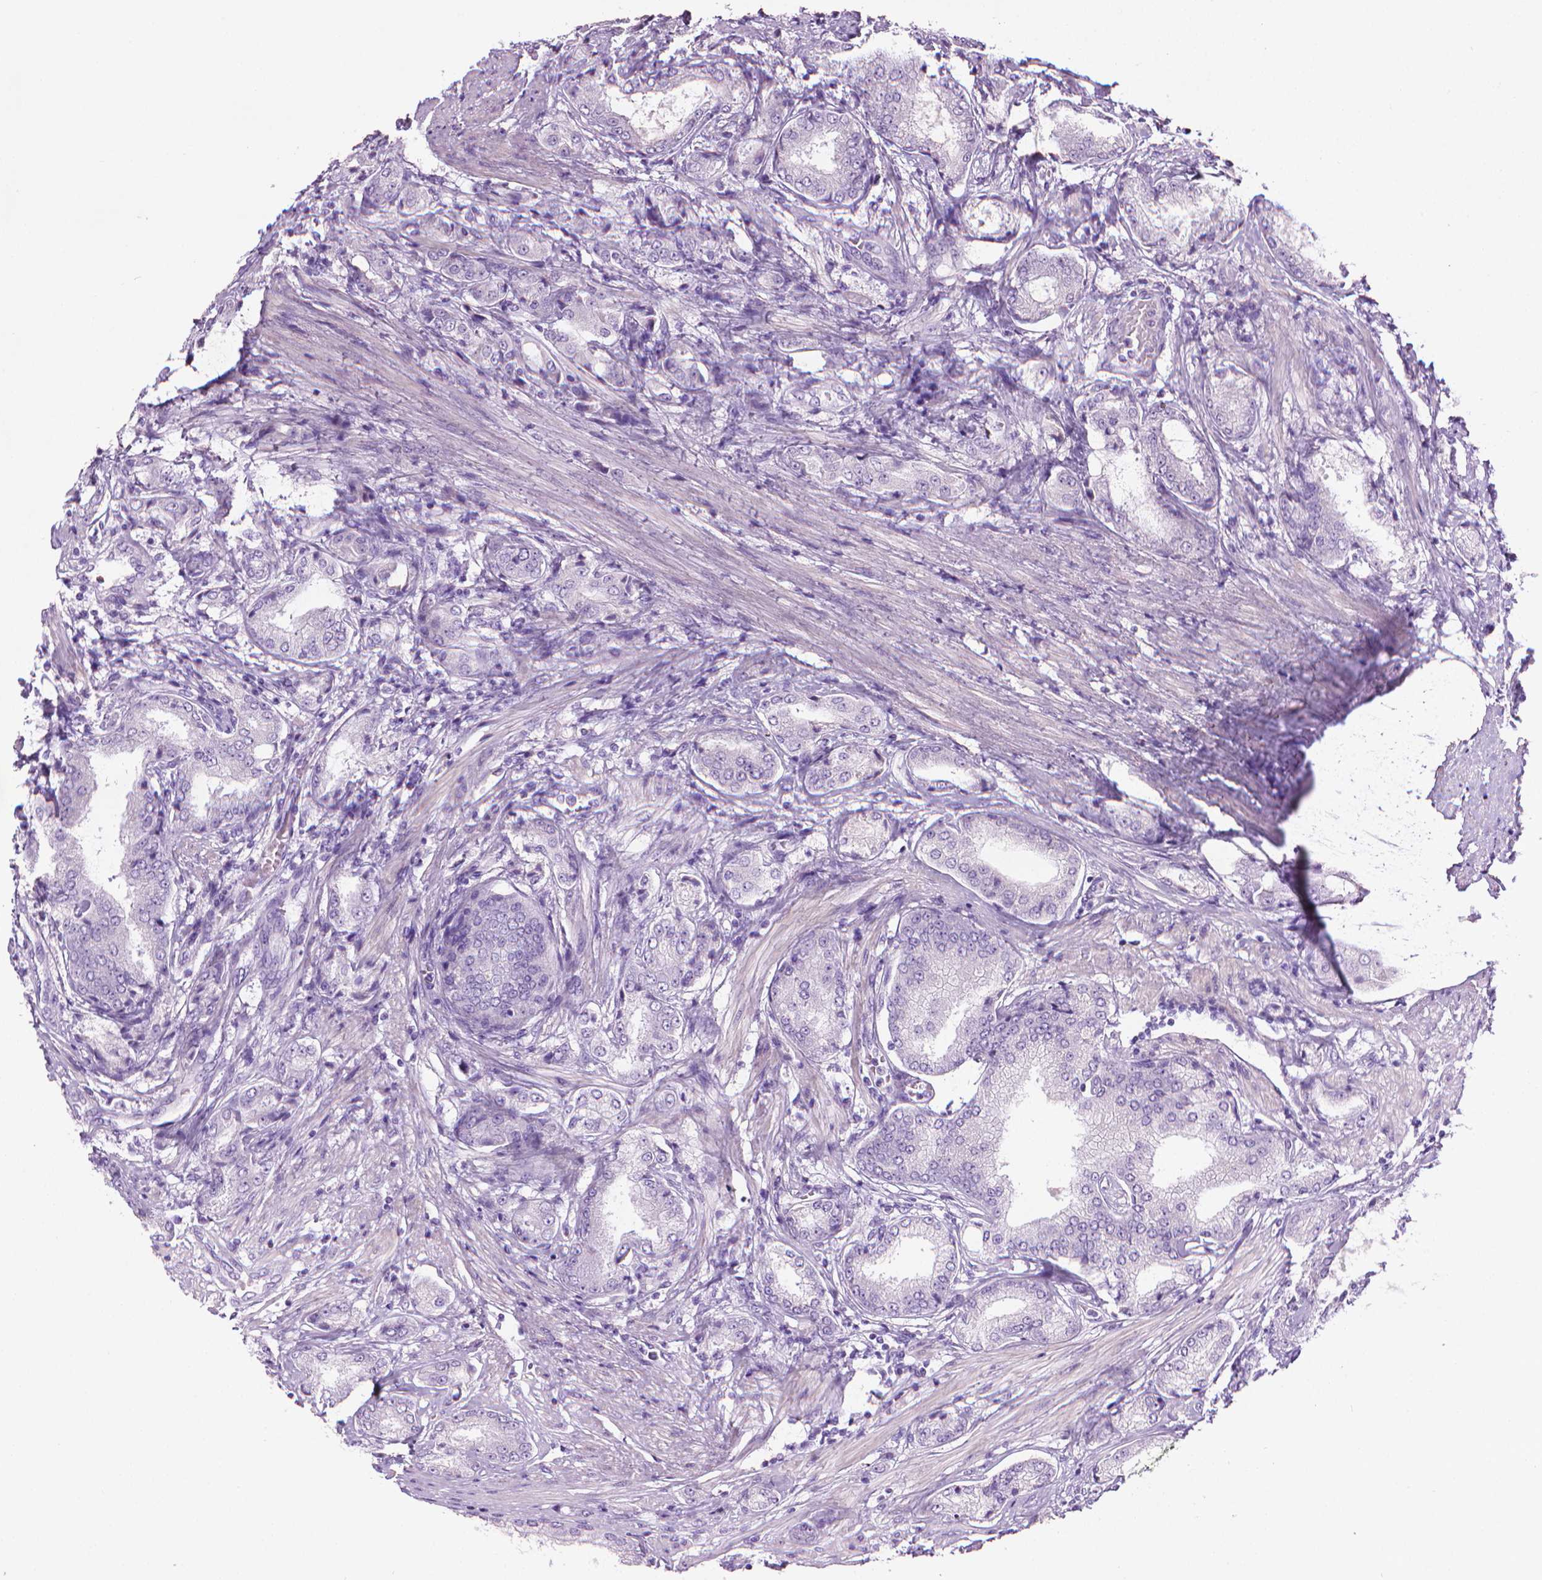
{"staining": {"intensity": "negative", "quantity": "none", "location": "none"}, "tissue": "prostate cancer", "cell_type": "Tumor cells", "image_type": "cancer", "snomed": [{"axis": "morphology", "description": "Adenocarcinoma, NOS"}, {"axis": "topography", "description": "Prostate"}], "caption": "IHC micrograph of neoplastic tissue: prostate cancer stained with DAB demonstrates no significant protein expression in tumor cells.", "gene": "DNAI7", "patient": {"sex": "male", "age": 63}}